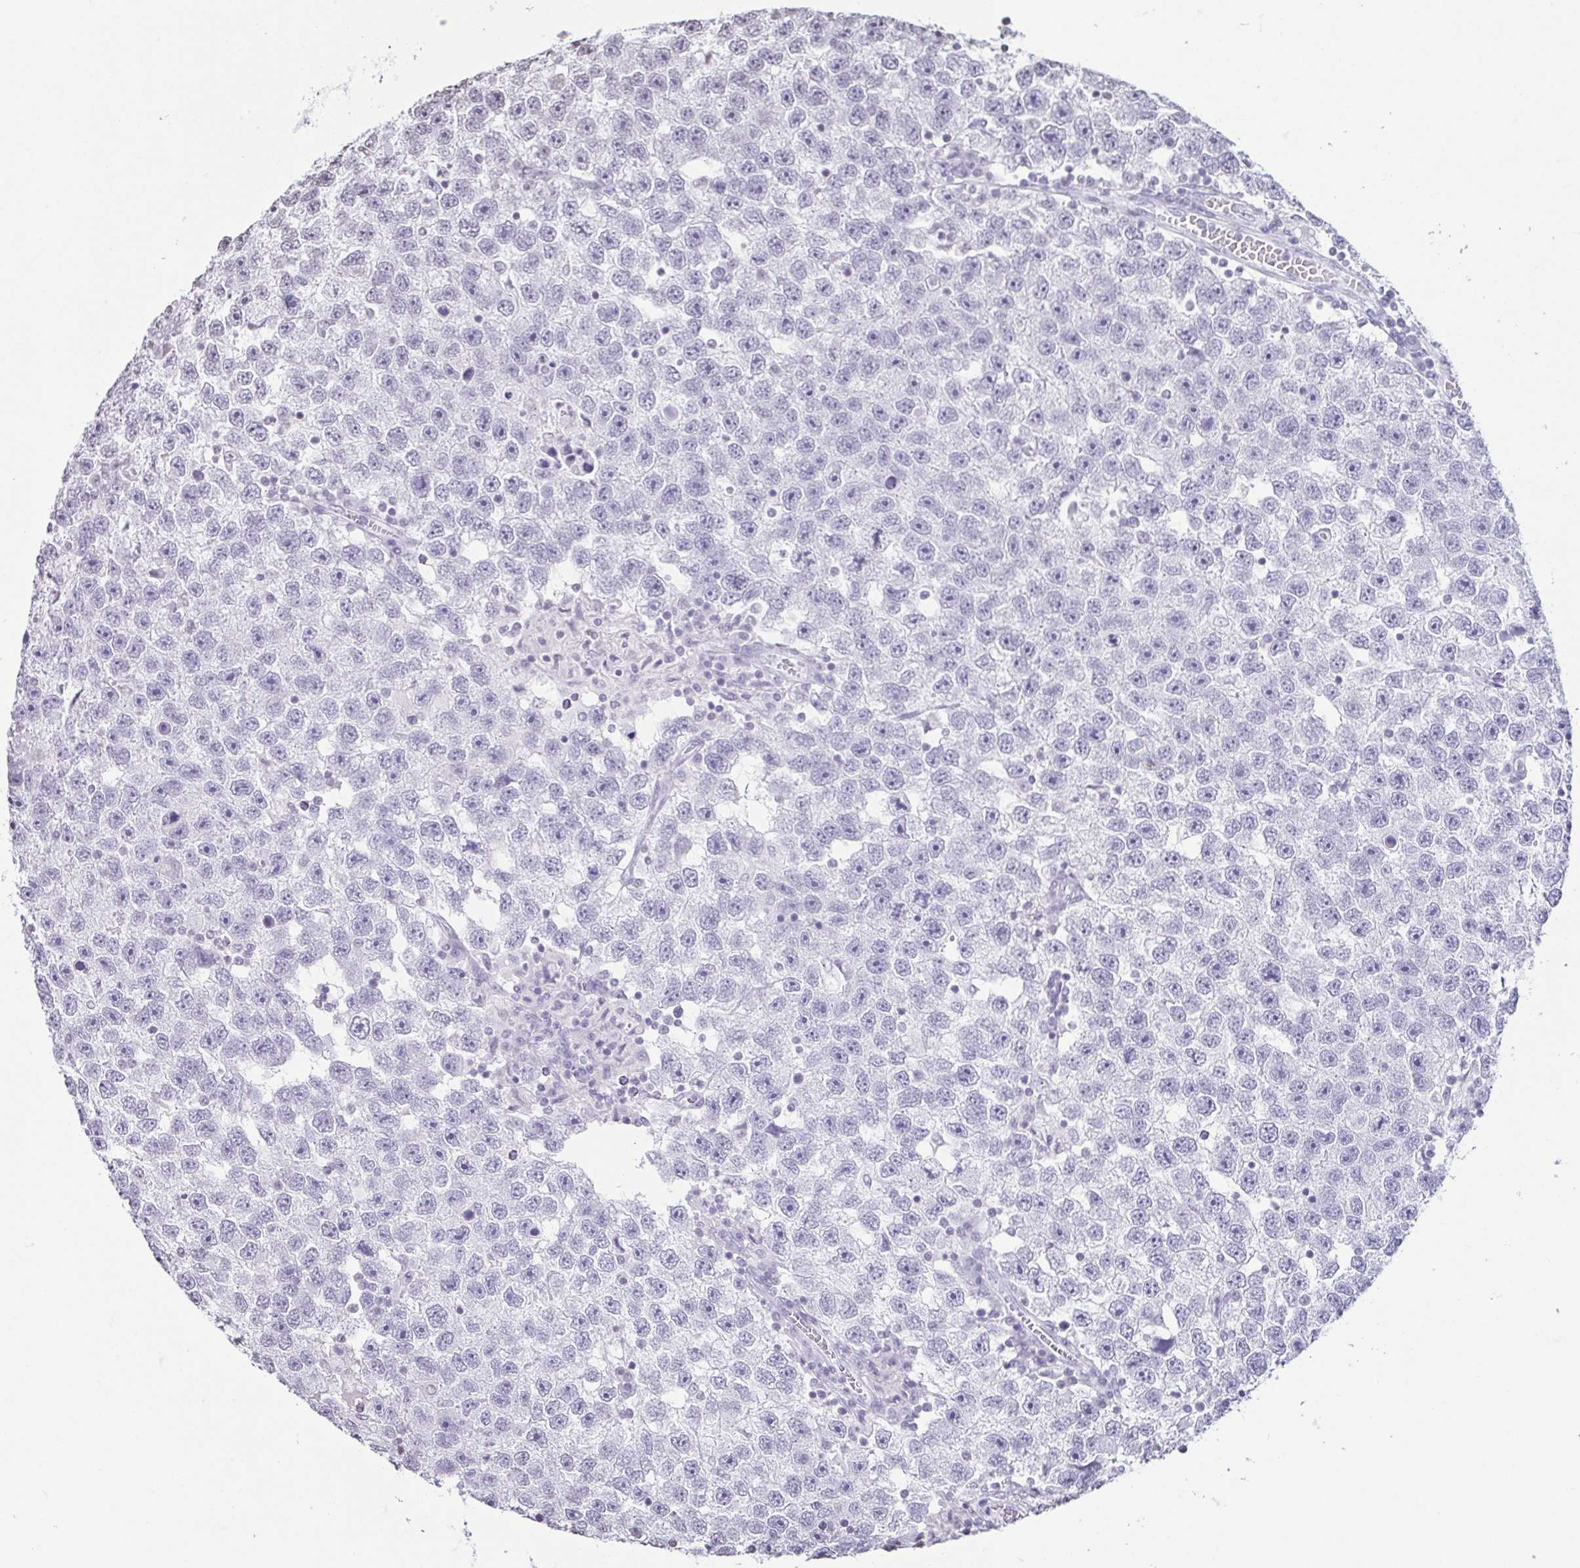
{"staining": {"intensity": "negative", "quantity": "none", "location": "none"}, "tissue": "testis cancer", "cell_type": "Tumor cells", "image_type": "cancer", "snomed": [{"axis": "morphology", "description": "Seminoma, NOS"}, {"axis": "topography", "description": "Testis"}], "caption": "This is a histopathology image of IHC staining of testis seminoma, which shows no expression in tumor cells.", "gene": "VCY1B", "patient": {"sex": "male", "age": 26}}